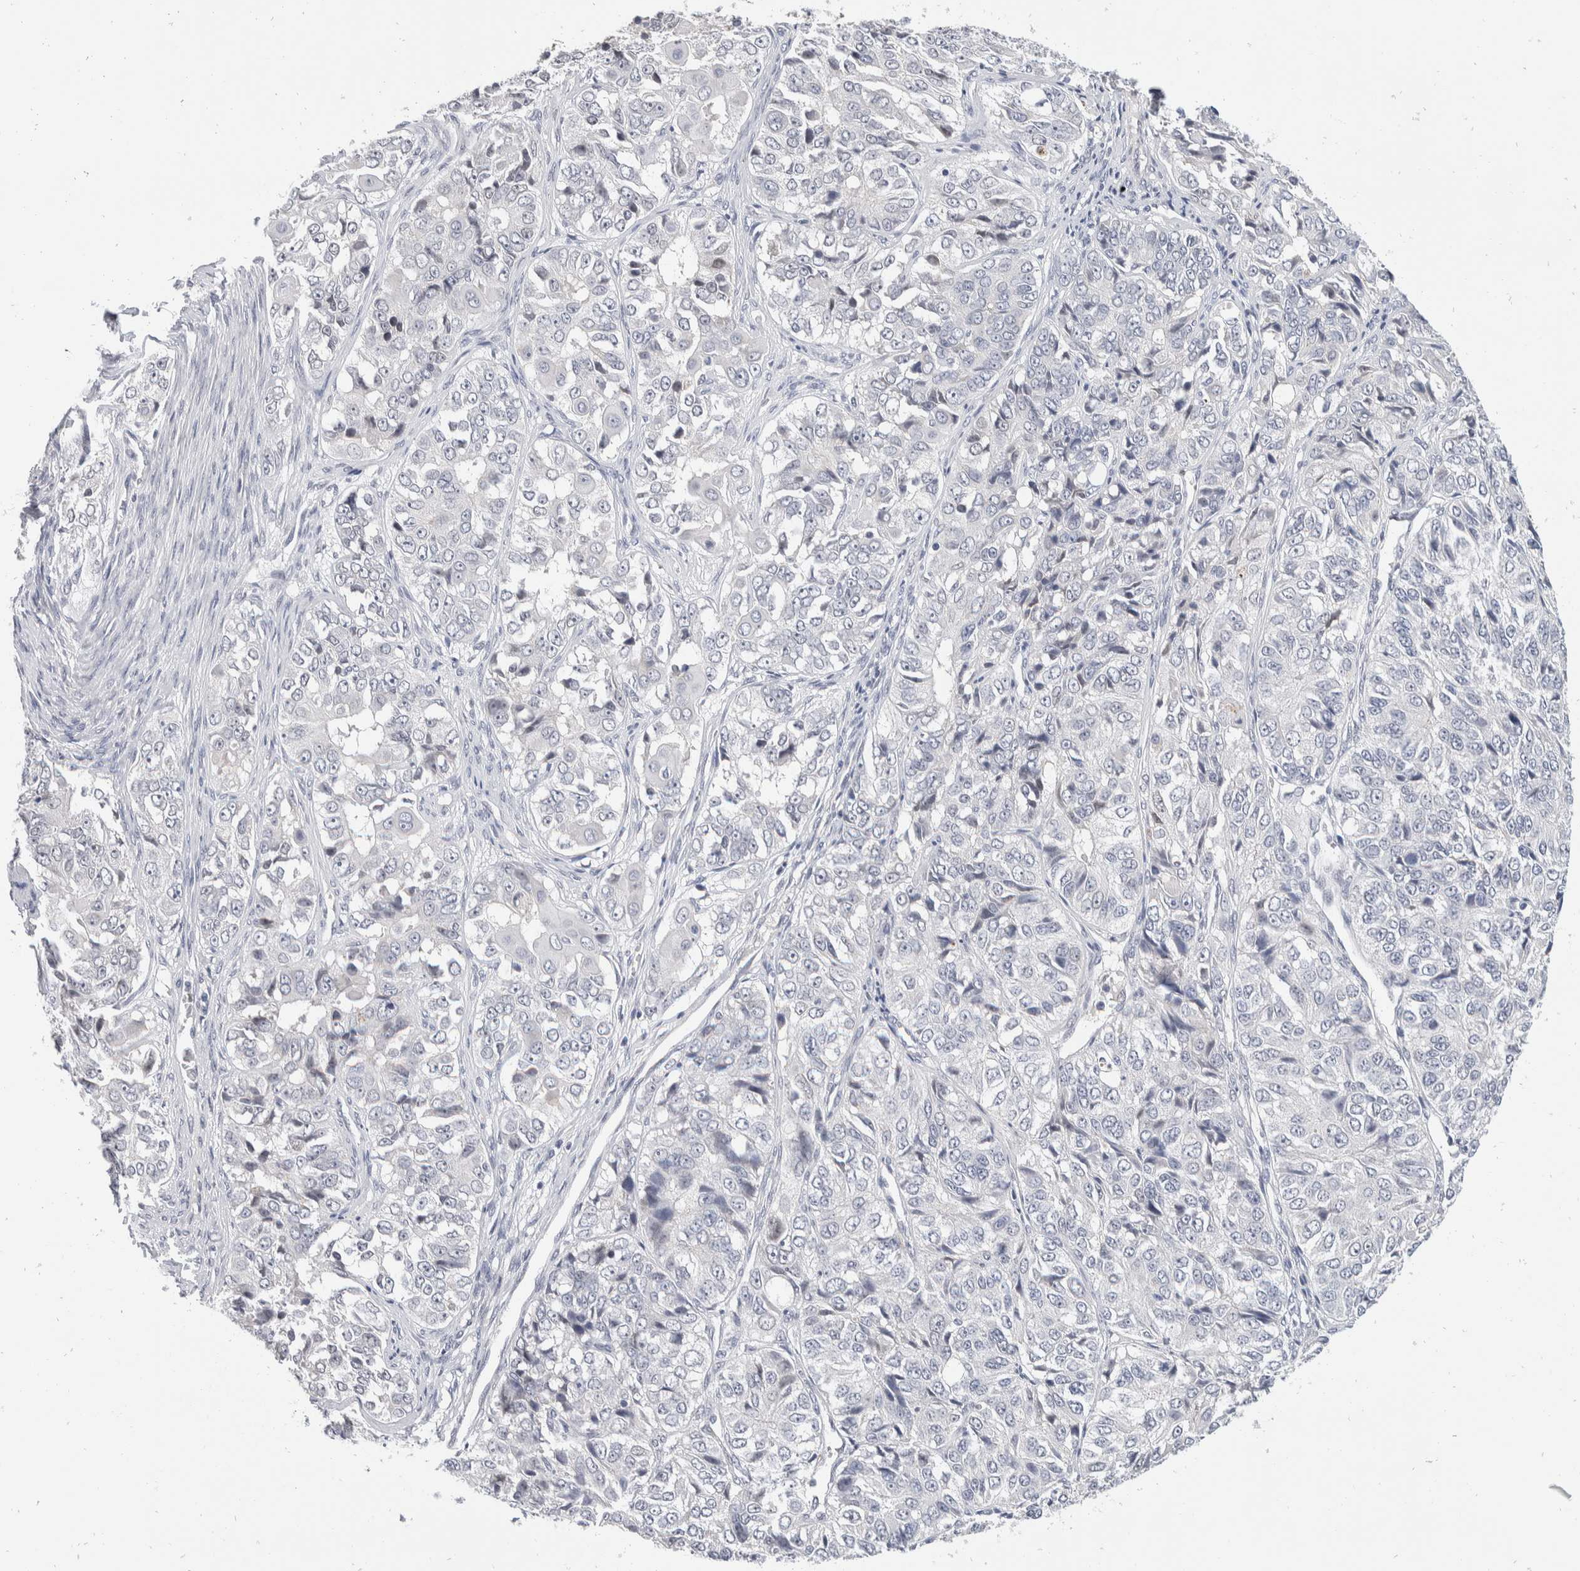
{"staining": {"intensity": "negative", "quantity": "none", "location": "none"}, "tissue": "ovarian cancer", "cell_type": "Tumor cells", "image_type": "cancer", "snomed": [{"axis": "morphology", "description": "Carcinoma, endometroid"}, {"axis": "topography", "description": "Ovary"}], "caption": "An image of ovarian endometroid carcinoma stained for a protein demonstrates no brown staining in tumor cells. Brightfield microscopy of IHC stained with DAB (3,3'-diaminobenzidine) (brown) and hematoxylin (blue), captured at high magnification.", "gene": "CATSPERD", "patient": {"sex": "female", "age": 51}}